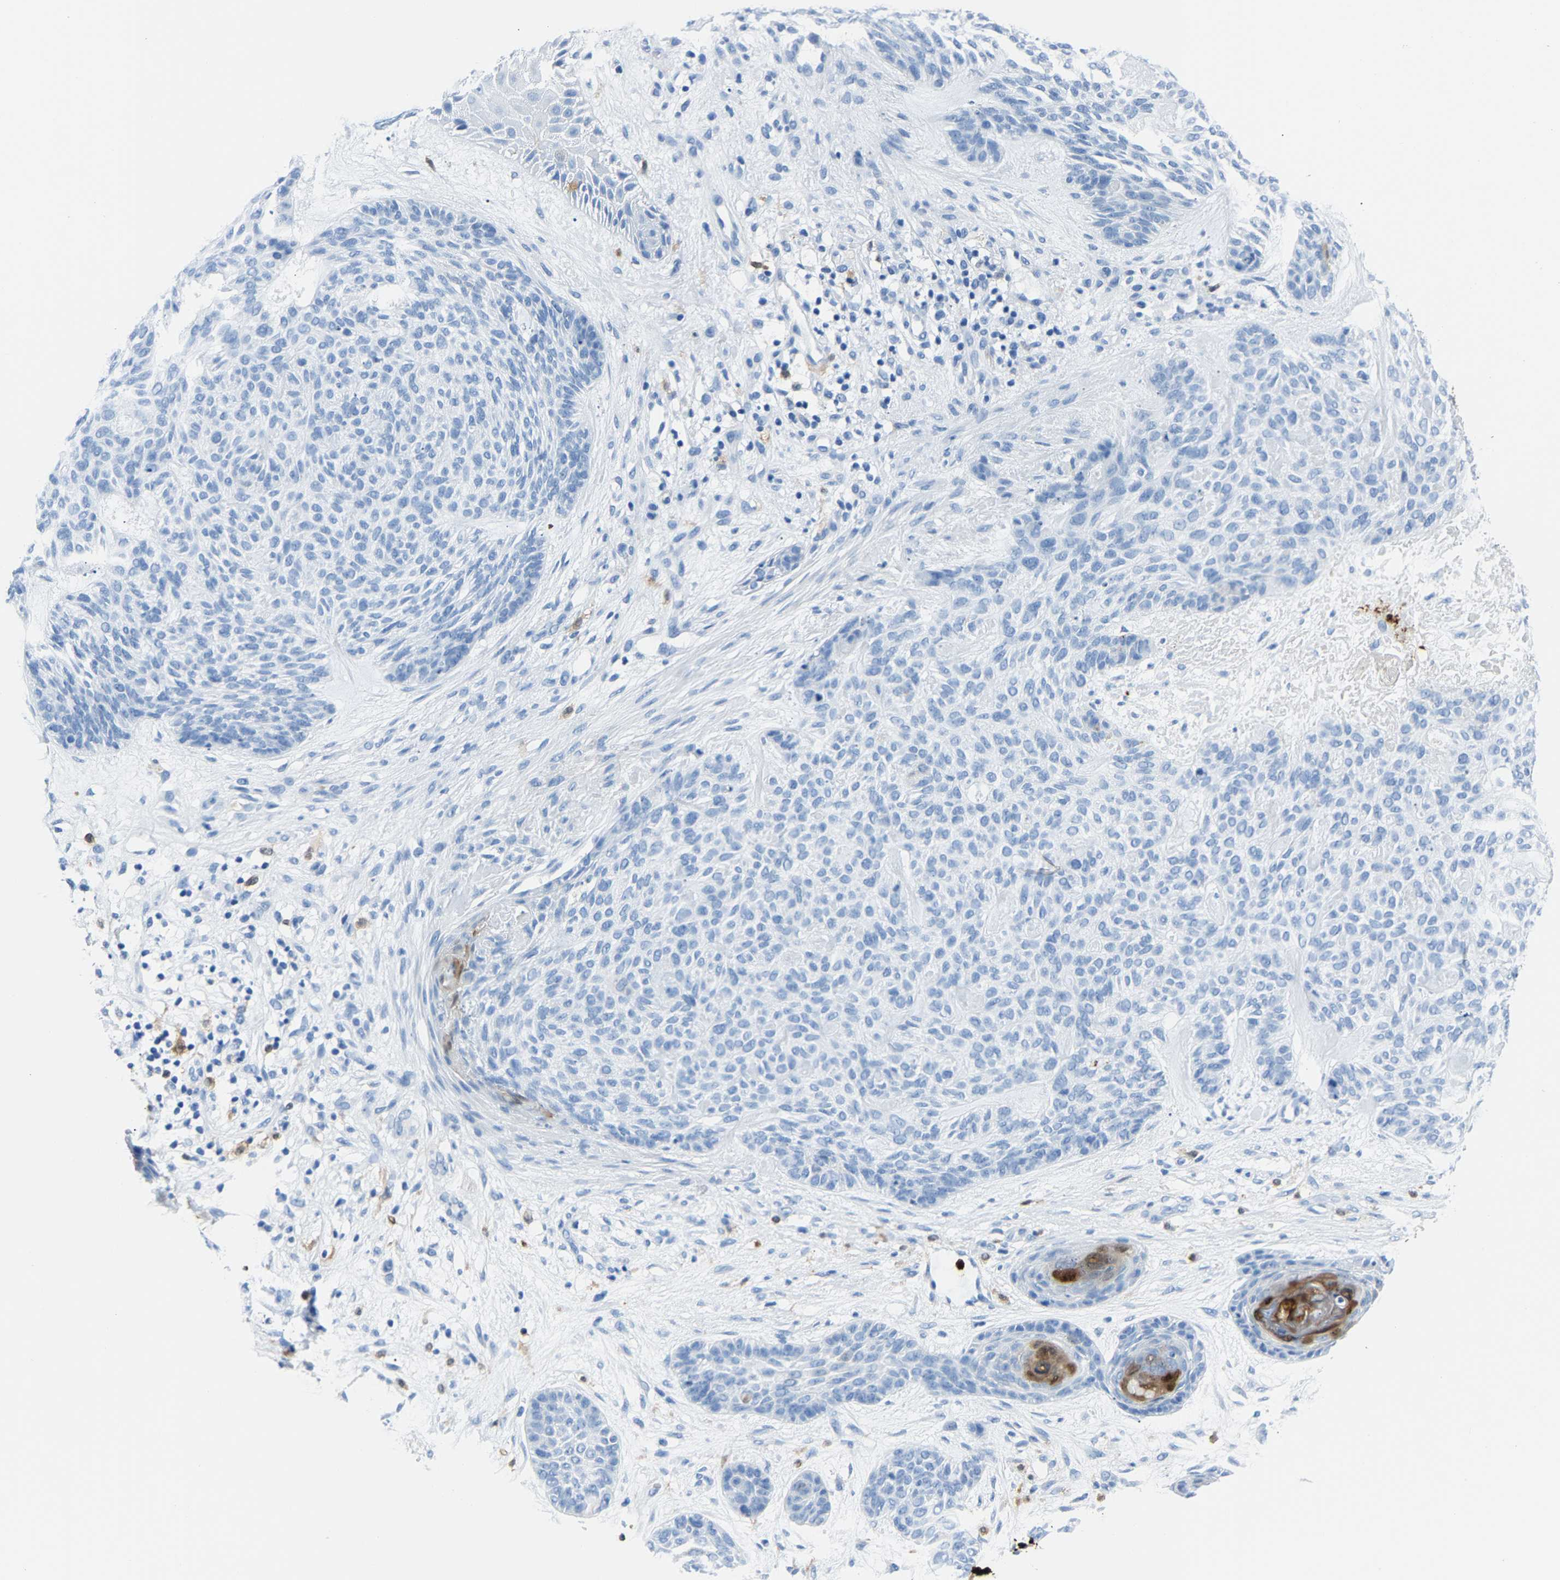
{"staining": {"intensity": "negative", "quantity": "none", "location": "none"}, "tissue": "skin cancer", "cell_type": "Tumor cells", "image_type": "cancer", "snomed": [{"axis": "morphology", "description": "Basal cell carcinoma"}, {"axis": "topography", "description": "Skin"}], "caption": "There is no significant expression in tumor cells of skin basal cell carcinoma.", "gene": "S100P", "patient": {"sex": "male", "age": 55}}